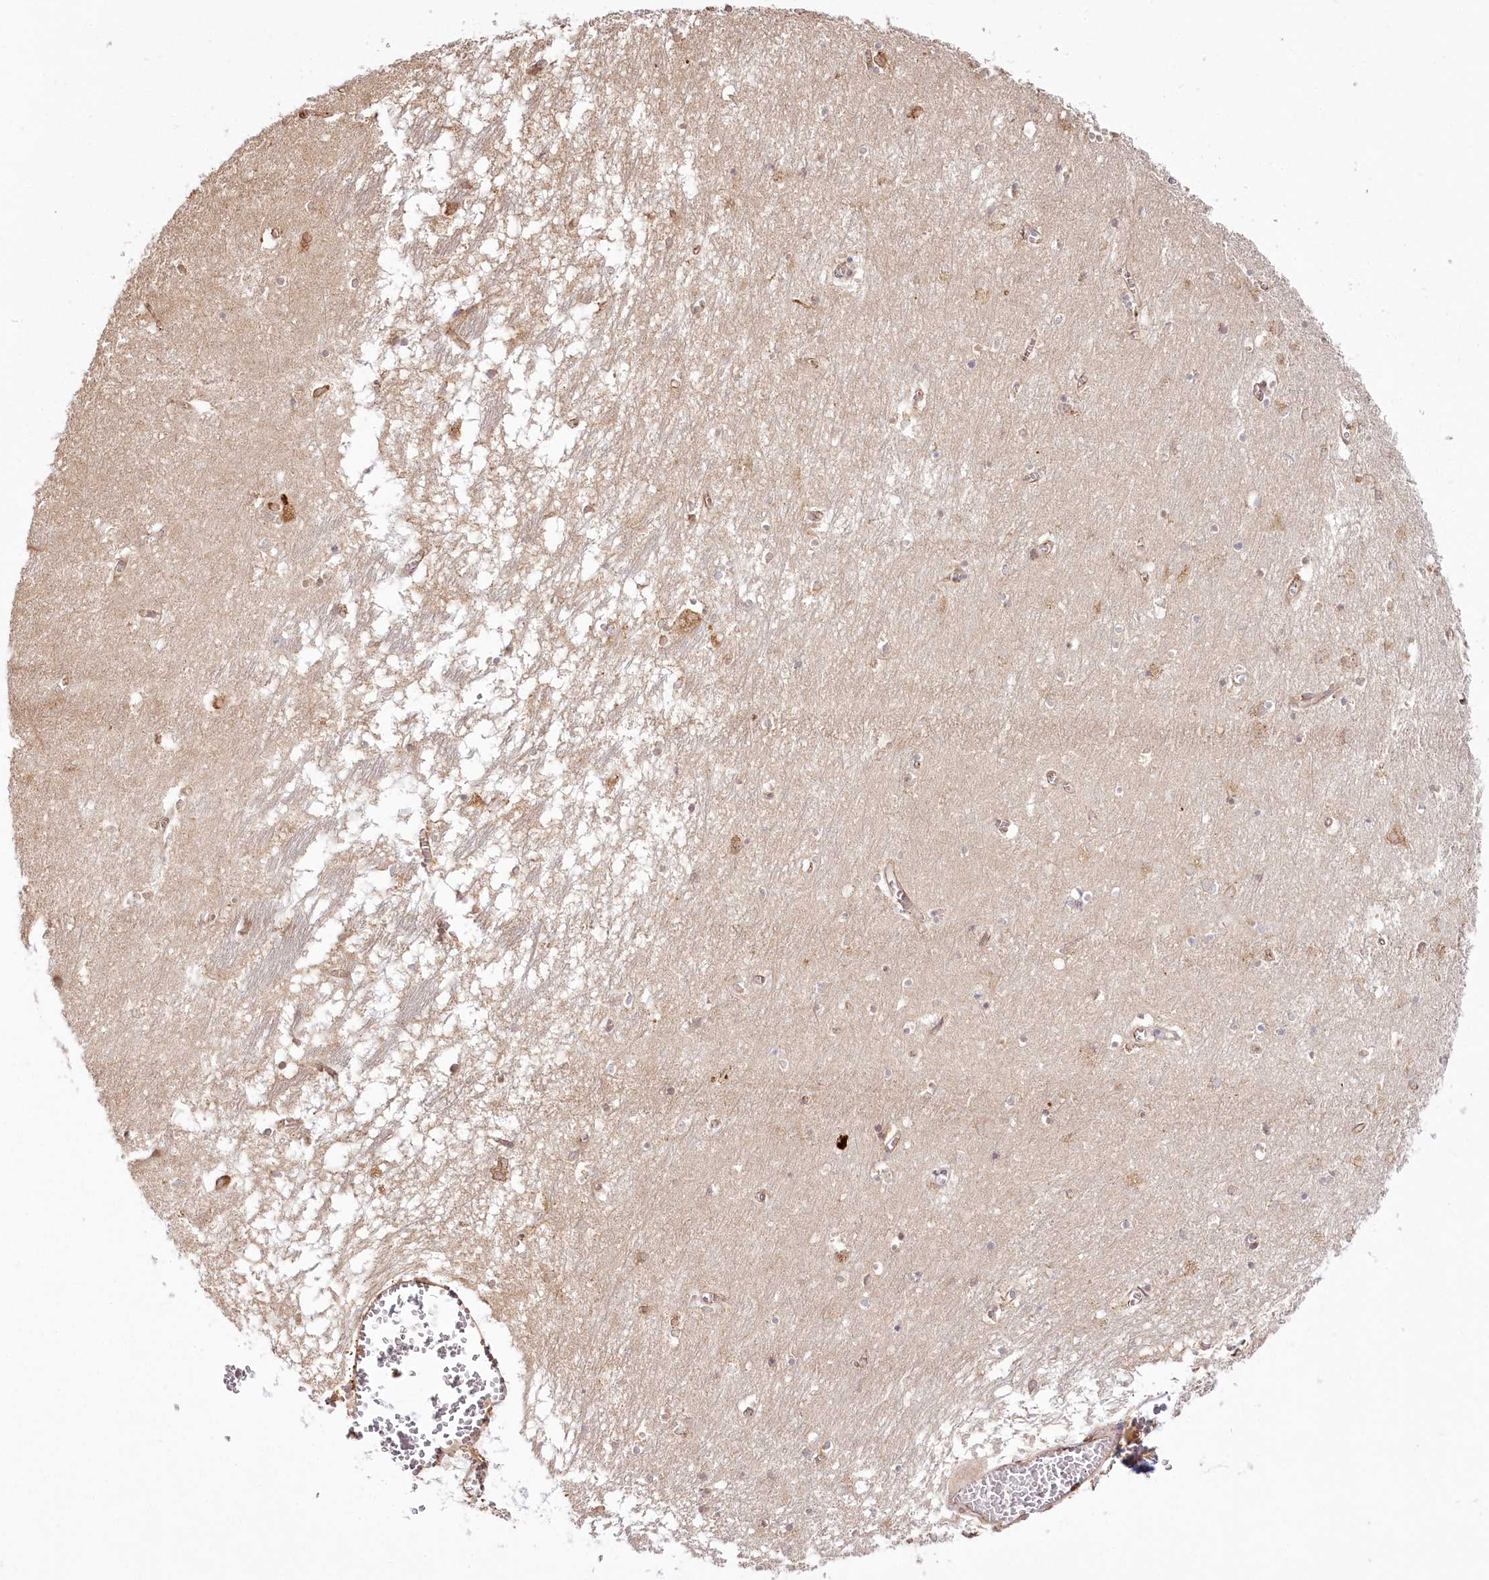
{"staining": {"intensity": "moderate", "quantity": "<25%", "location": "cytoplasmic/membranous"}, "tissue": "hippocampus", "cell_type": "Glial cells", "image_type": "normal", "snomed": [{"axis": "morphology", "description": "Normal tissue, NOS"}, {"axis": "topography", "description": "Hippocampus"}], "caption": "Hippocampus stained for a protein exhibits moderate cytoplasmic/membranous positivity in glial cells. (DAB (3,3'-diaminobenzidine) IHC with brightfield microscopy, high magnification).", "gene": "FAM13A", "patient": {"sex": "male", "age": 70}}